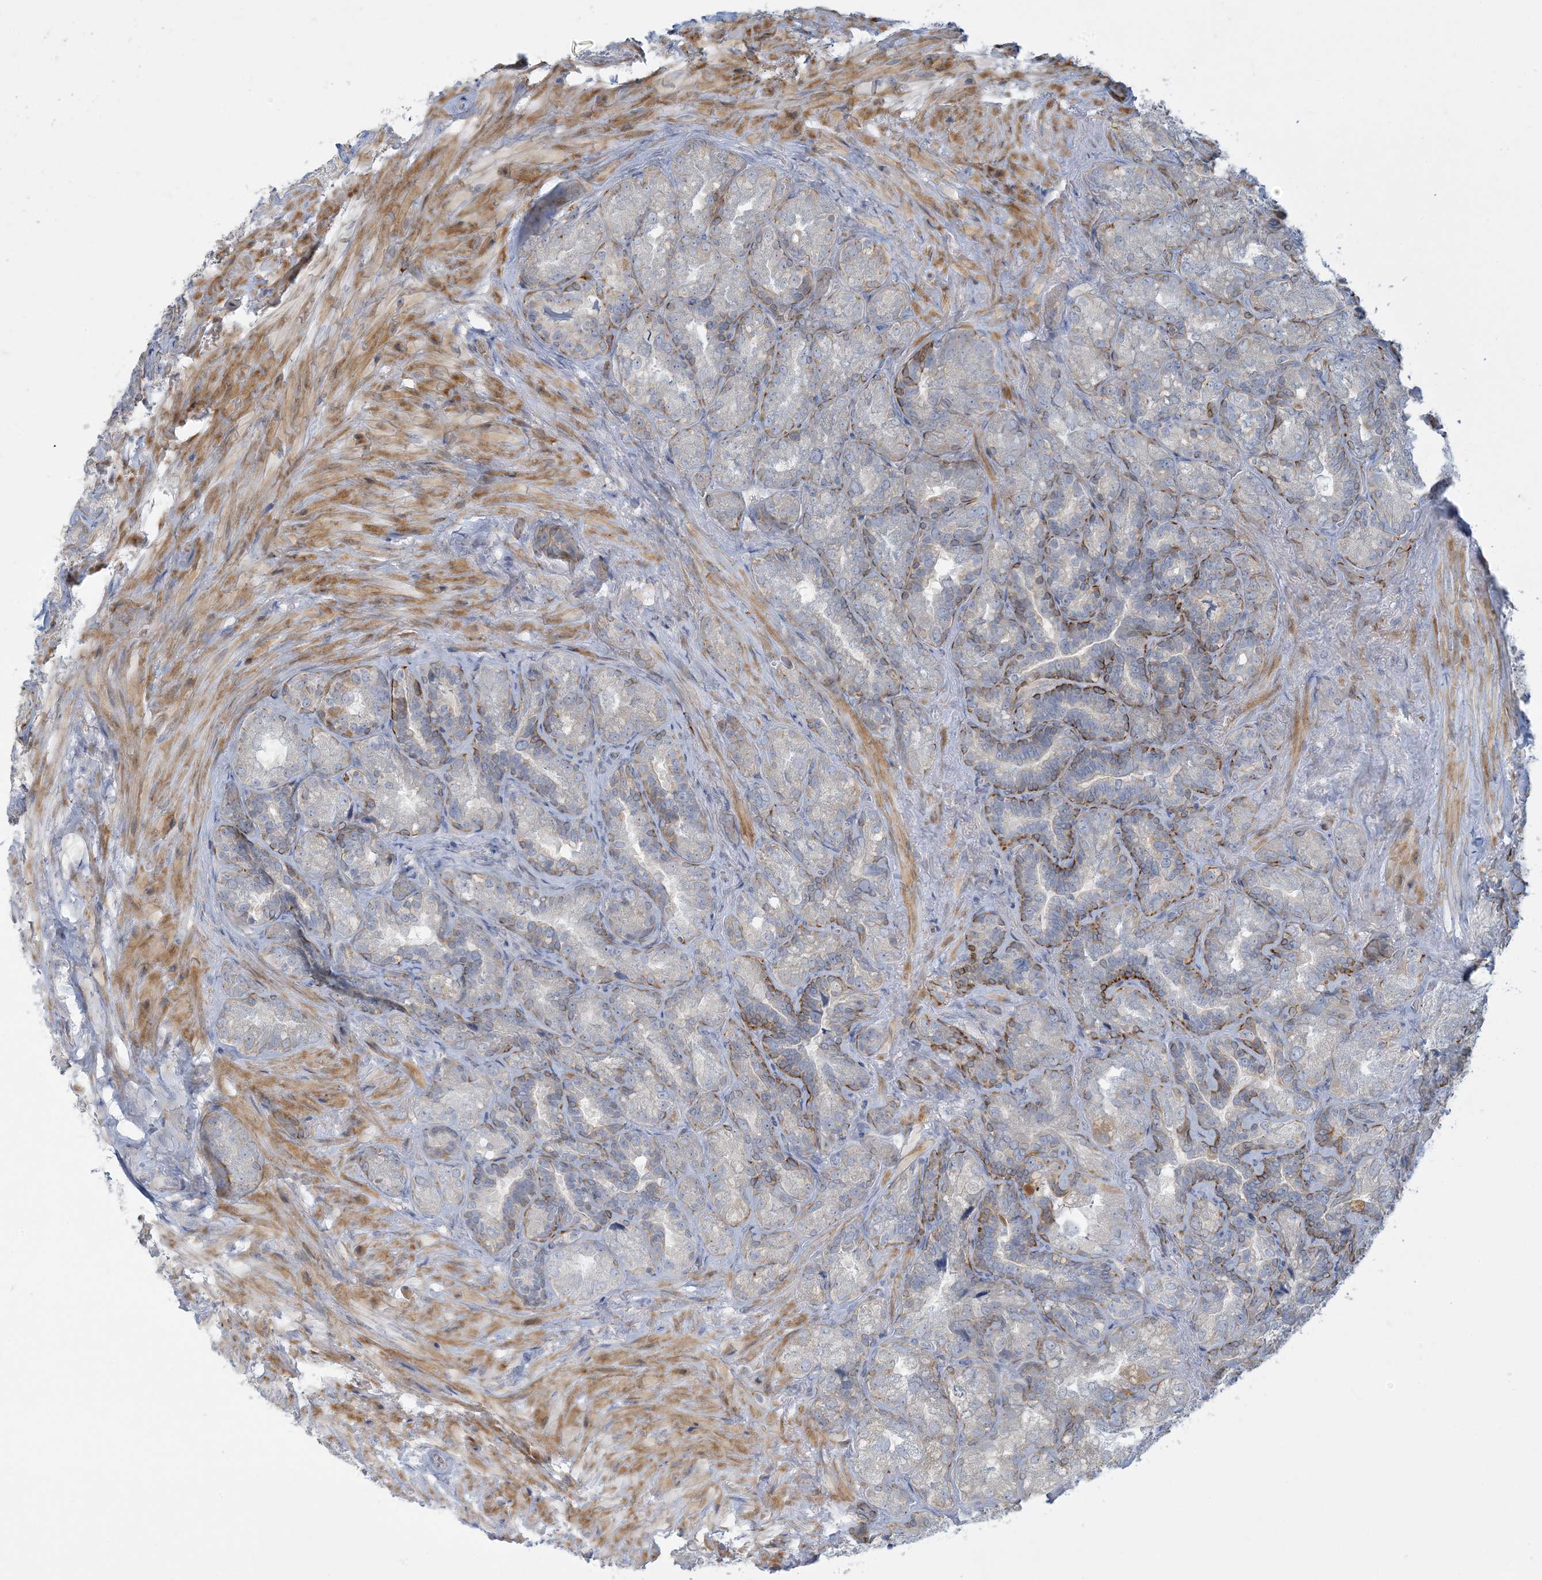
{"staining": {"intensity": "moderate", "quantity": "25%-75%", "location": "cytoplasmic/membranous"}, "tissue": "seminal vesicle", "cell_type": "Glandular cells", "image_type": "normal", "snomed": [{"axis": "morphology", "description": "Normal tissue, NOS"}, {"axis": "topography", "description": "Seminal veicle"}, {"axis": "topography", "description": "Peripheral nerve tissue"}], "caption": "Moderate cytoplasmic/membranous positivity is appreciated in approximately 25%-75% of glandular cells in normal seminal vesicle. Ihc stains the protein in brown and the nuclei are stained blue.", "gene": "LTN1", "patient": {"sex": "male", "age": 63}}